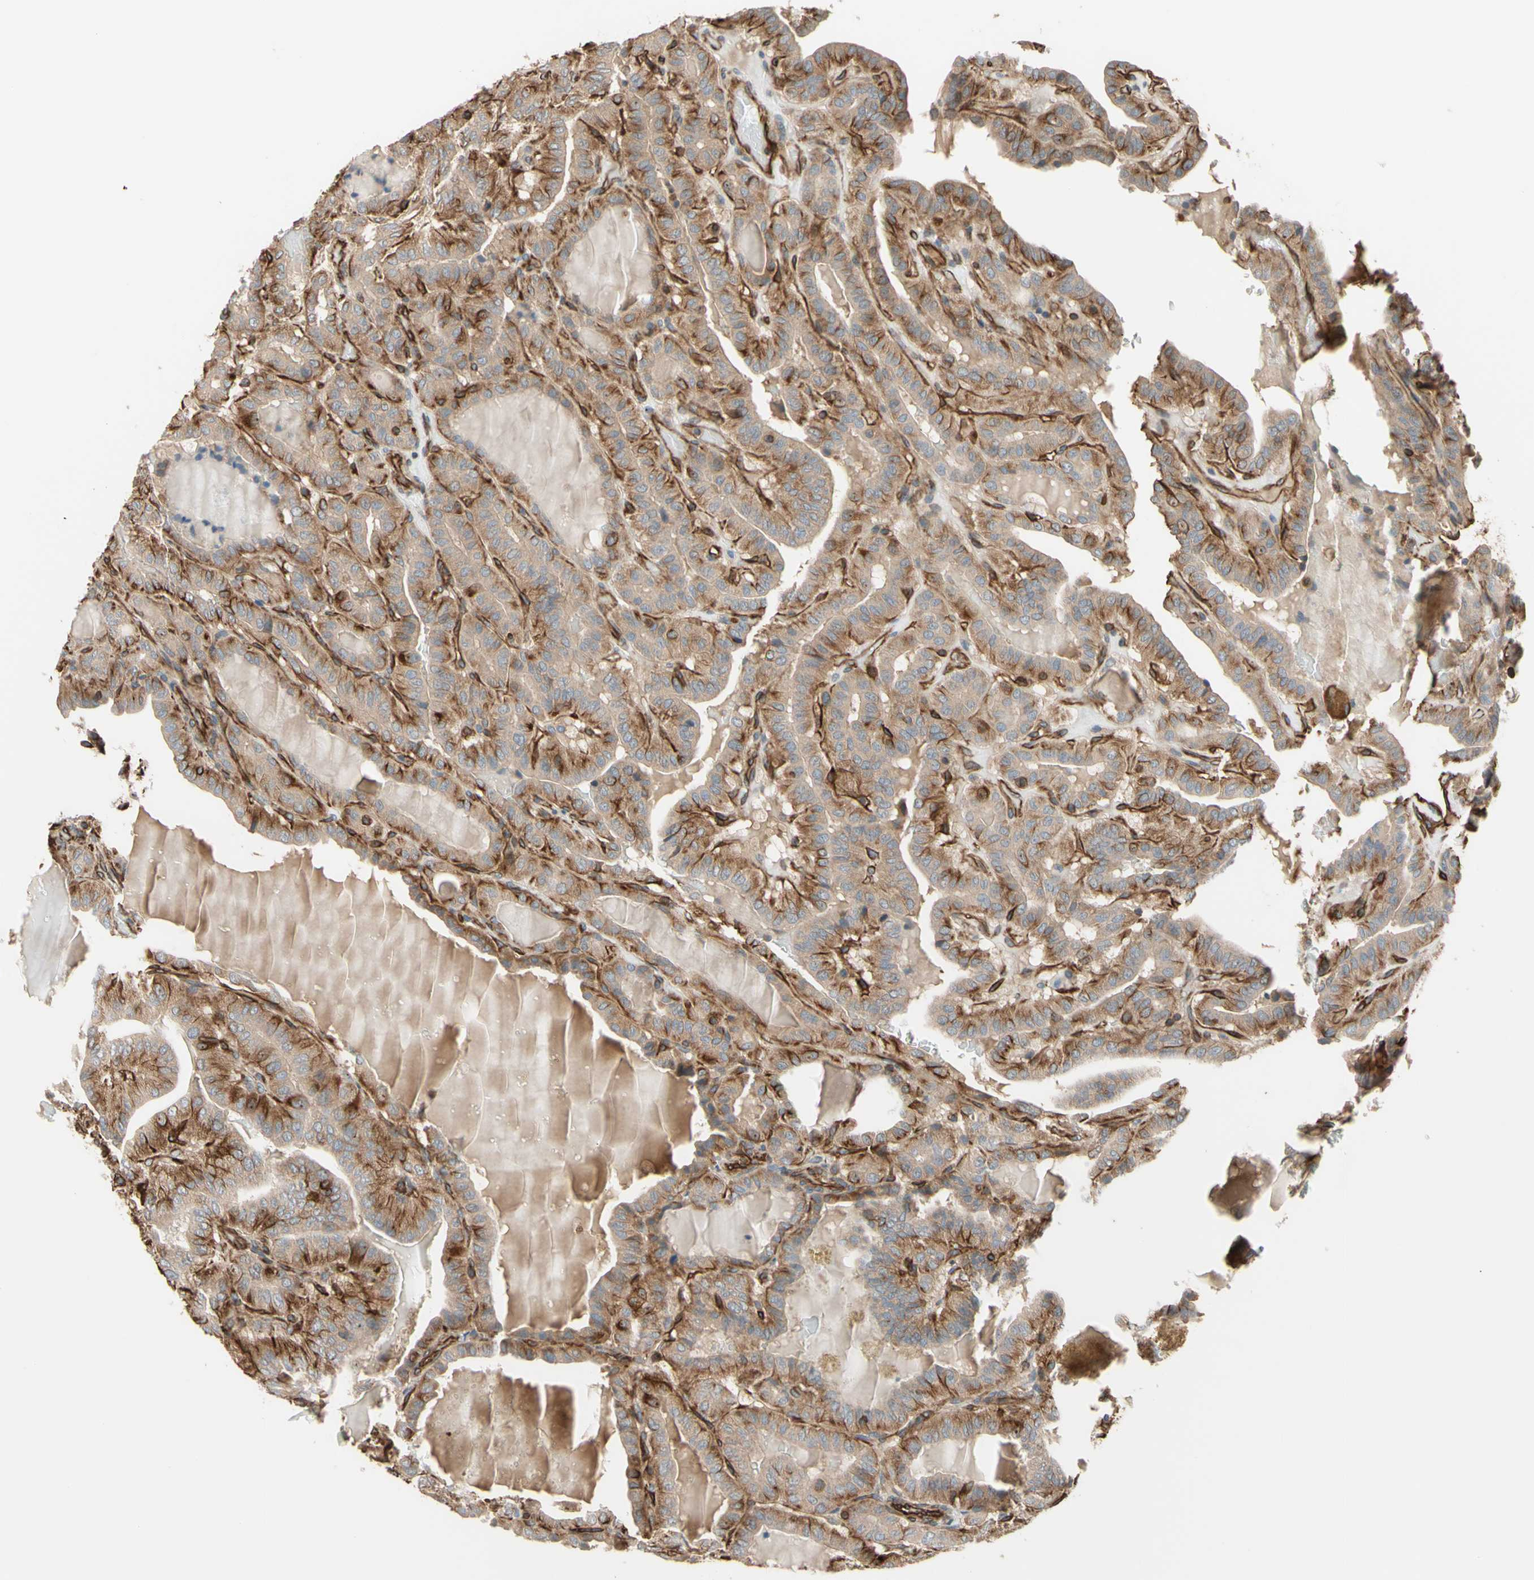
{"staining": {"intensity": "moderate", "quantity": "25%-75%", "location": "cytoplasmic/membranous"}, "tissue": "thyroid cancer", "cell_type": "Tumor cells", "image_type": "cancer", "snomed": [{"axis": "morphology", "description": "Papillary adenocarcinoma, NOS"}, {"axis": "topography", "description": "Thyroid gland"}], "caption": "IHC of papillary adenocarcinoma (thyroid) reveals medium levels of moderate cytoplasmic/membranous positivity in about 25%-75% of tumor cells.", "gene": "TRAF2", "patient": {"sex": "male", "age": 77}}